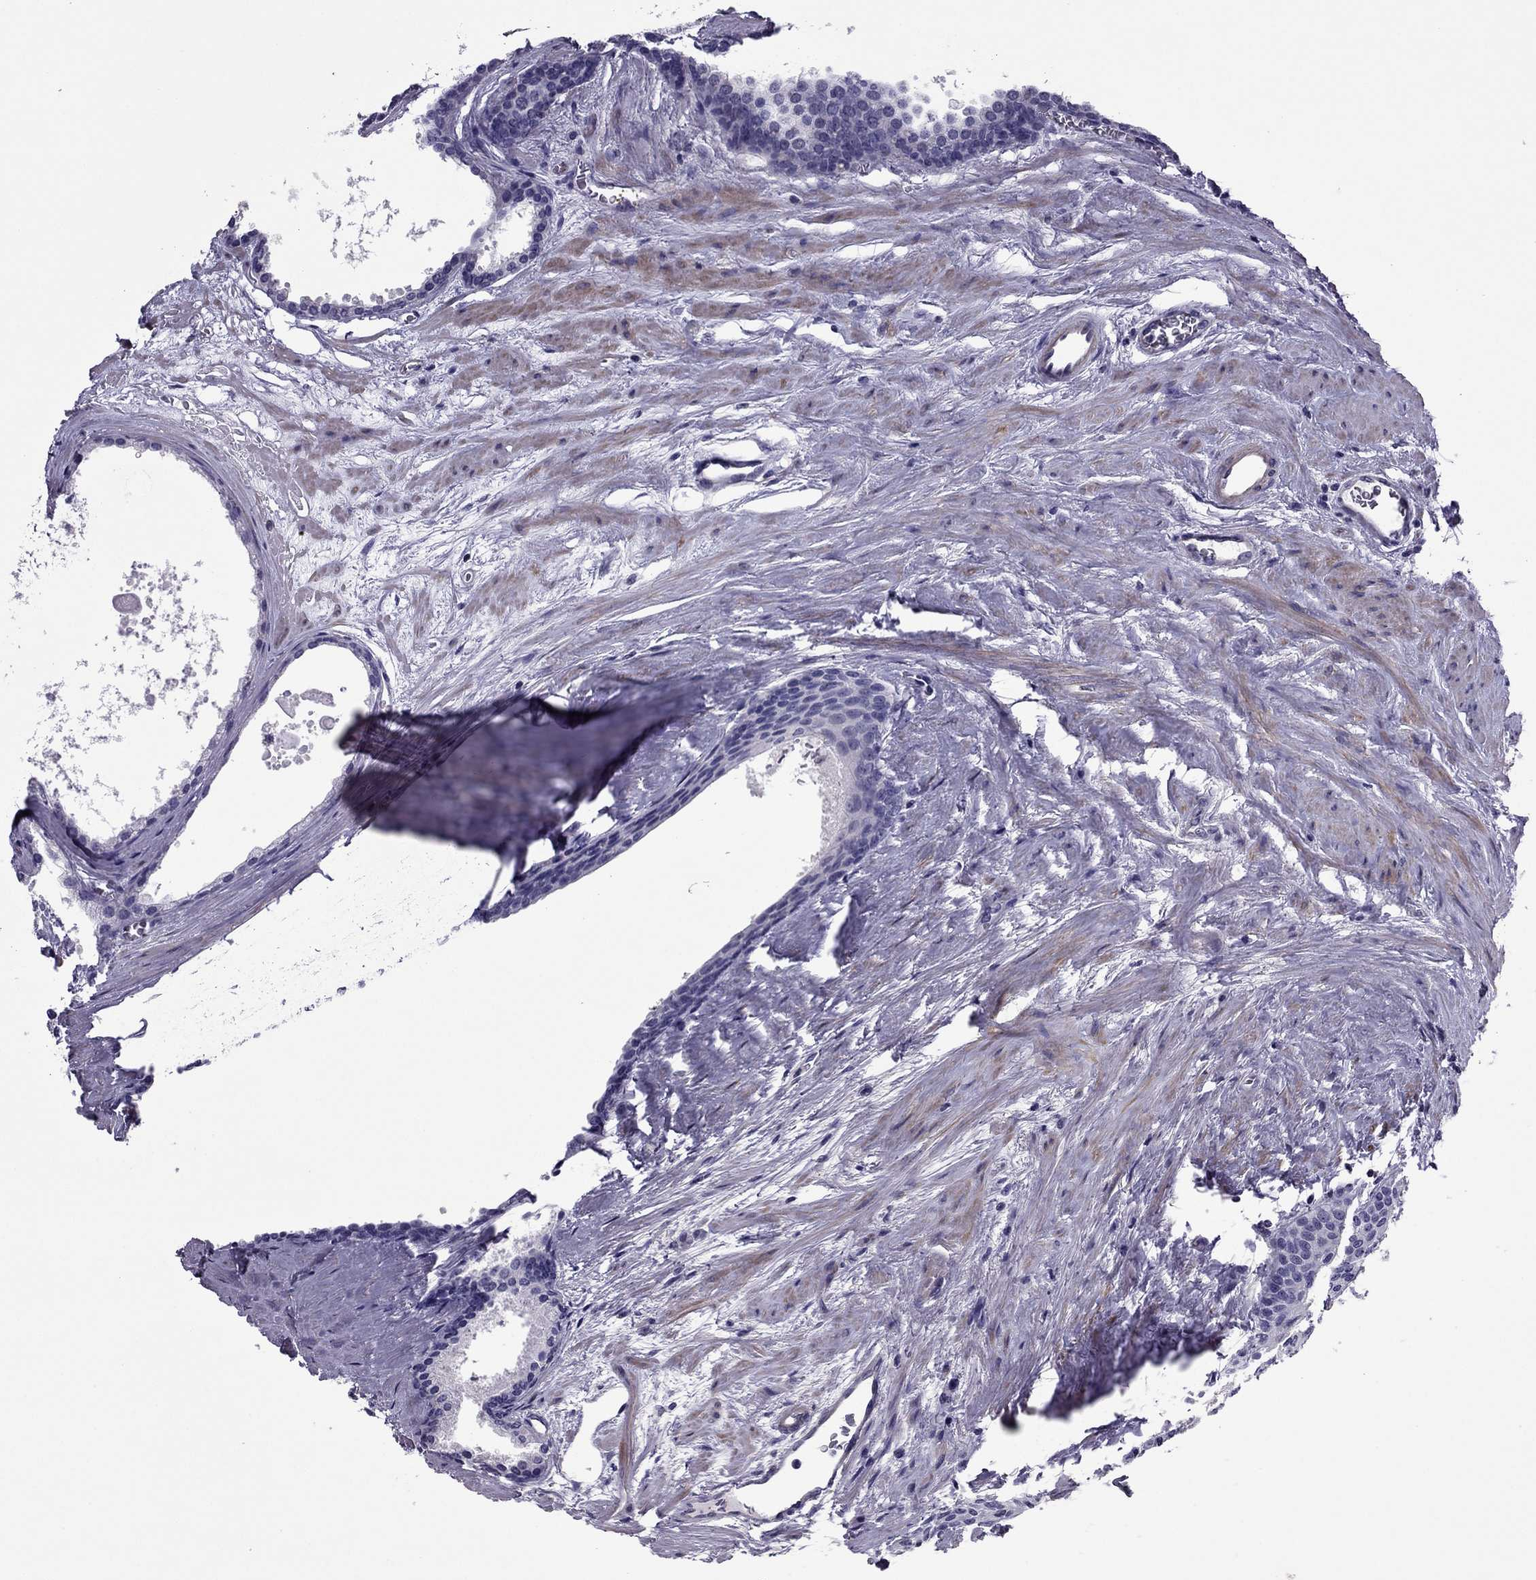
{"staining": {"intensity": "negative", "quantity": "none", "location": "none"}, "tissue": "prostate cancer", "cell_type": "Tumor cells", "image_type": "cancer", "snomed": [{"axis": "morphology", "description": "Adenocarcinoma, Low grade"}, {"axis": "topography", "description": "Prostate"}], "caption": "Tumor cells are negative for protein expression in human prostate cancer (low-grade adenocarcinoma). The staining is performed using DAB brown chromogen with nuclei counter-stained in using hematoxylin.", "gene": "SLC16A8", "patient": {"sex": "male", "age": 56}}